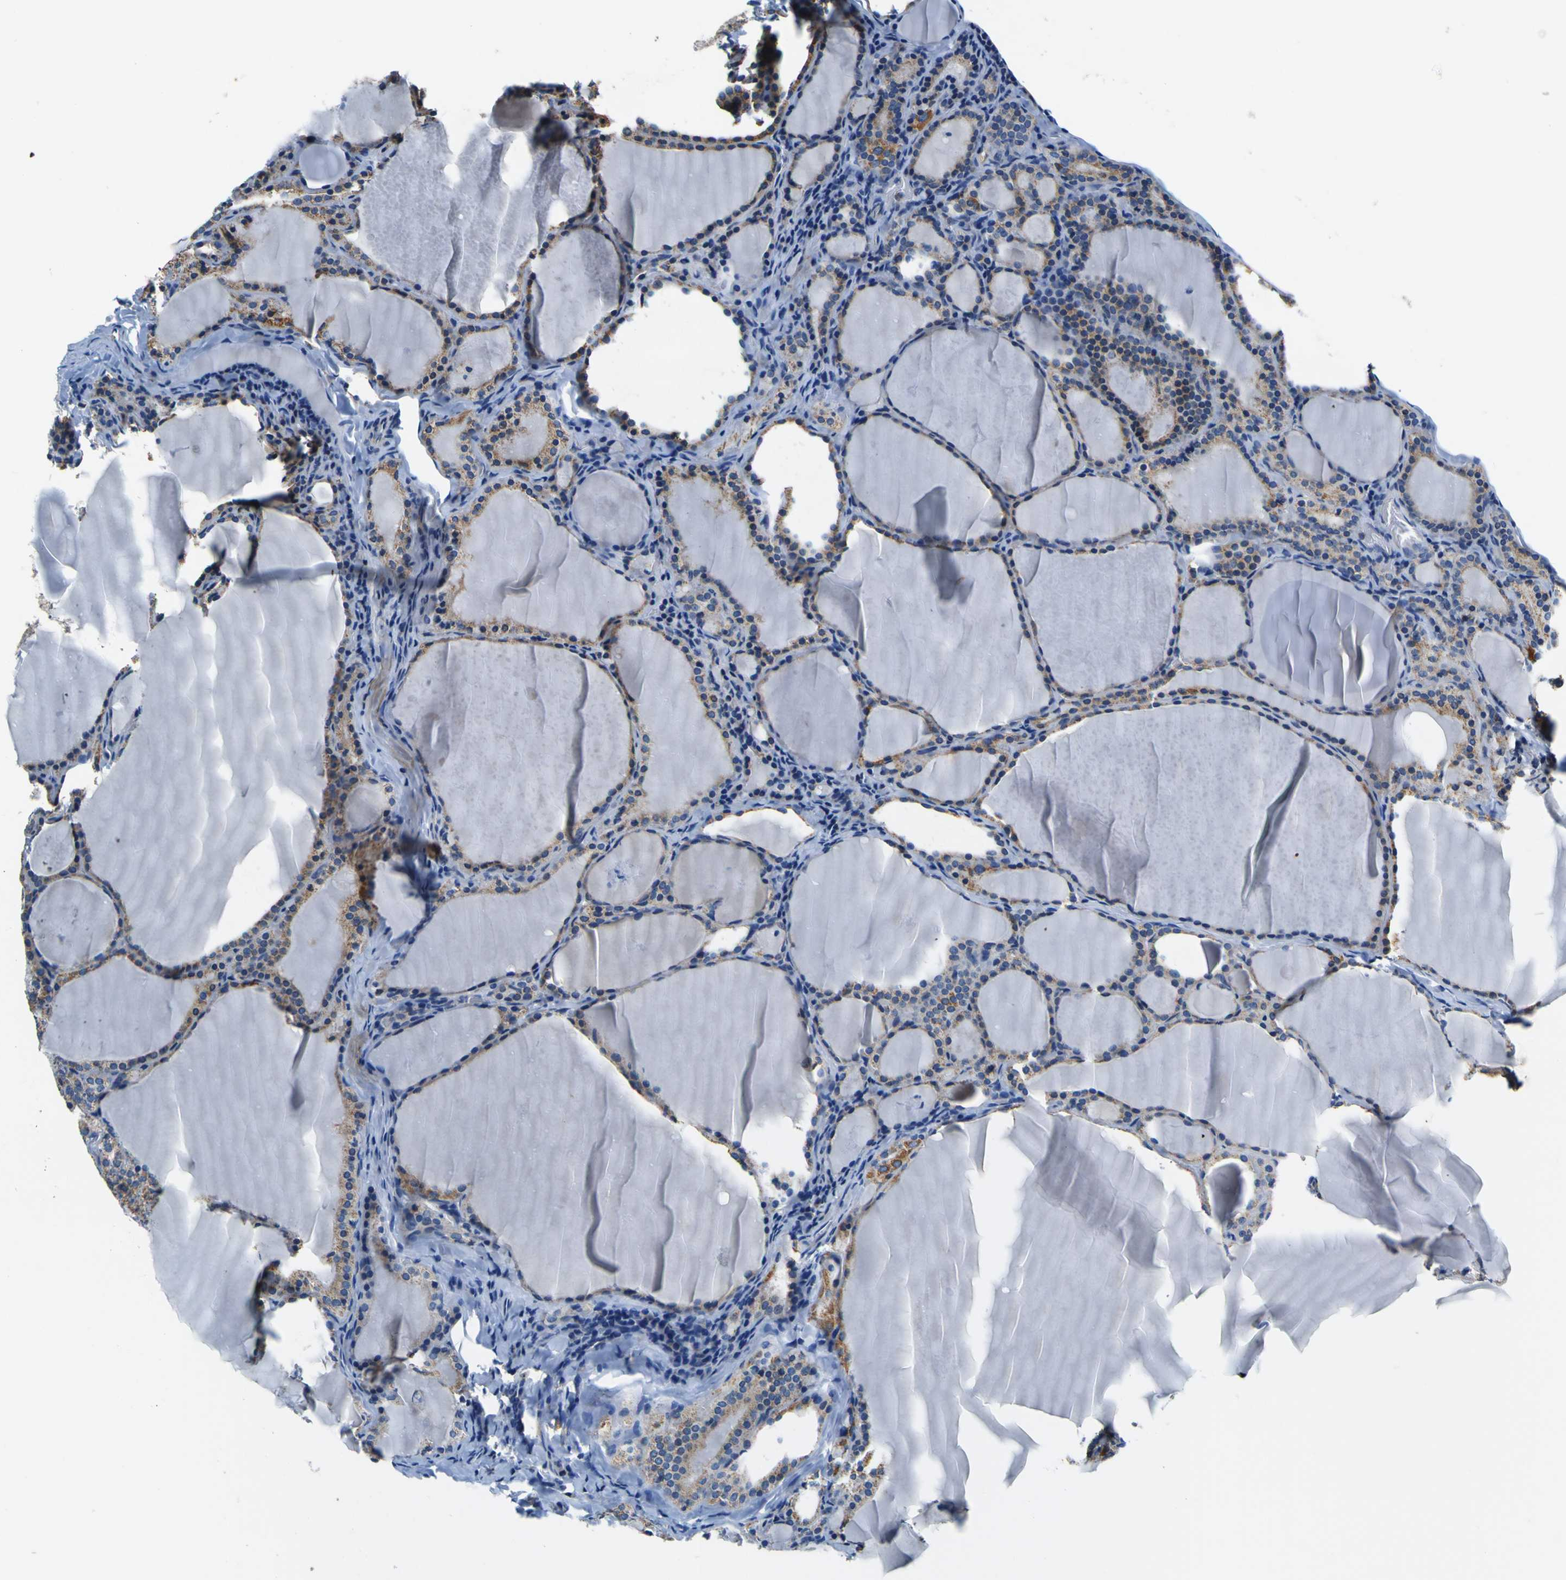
{"staining": {"intensity": "weak", "quantity": ">75%", "location": "cytoplasmic/membranous"}, "tissue": "thyroid cancer", "cell_type": "Tumor cells", "image_type": "cancer", "snomed": [{"axis": "morphology", "description": "Papillary adenocarcinoma, NOS"}, {"axis": "topography", "description": "Thyroid gland"}], "caption": "Protein expression analysis of papillary adenocarcinoma (thyroid) reveals weak cytoplasmic/membranous positivity in approximately >75% of tumor cells.", "gene": "LRP4", "patient": {"sex": "female", "age": 42}}